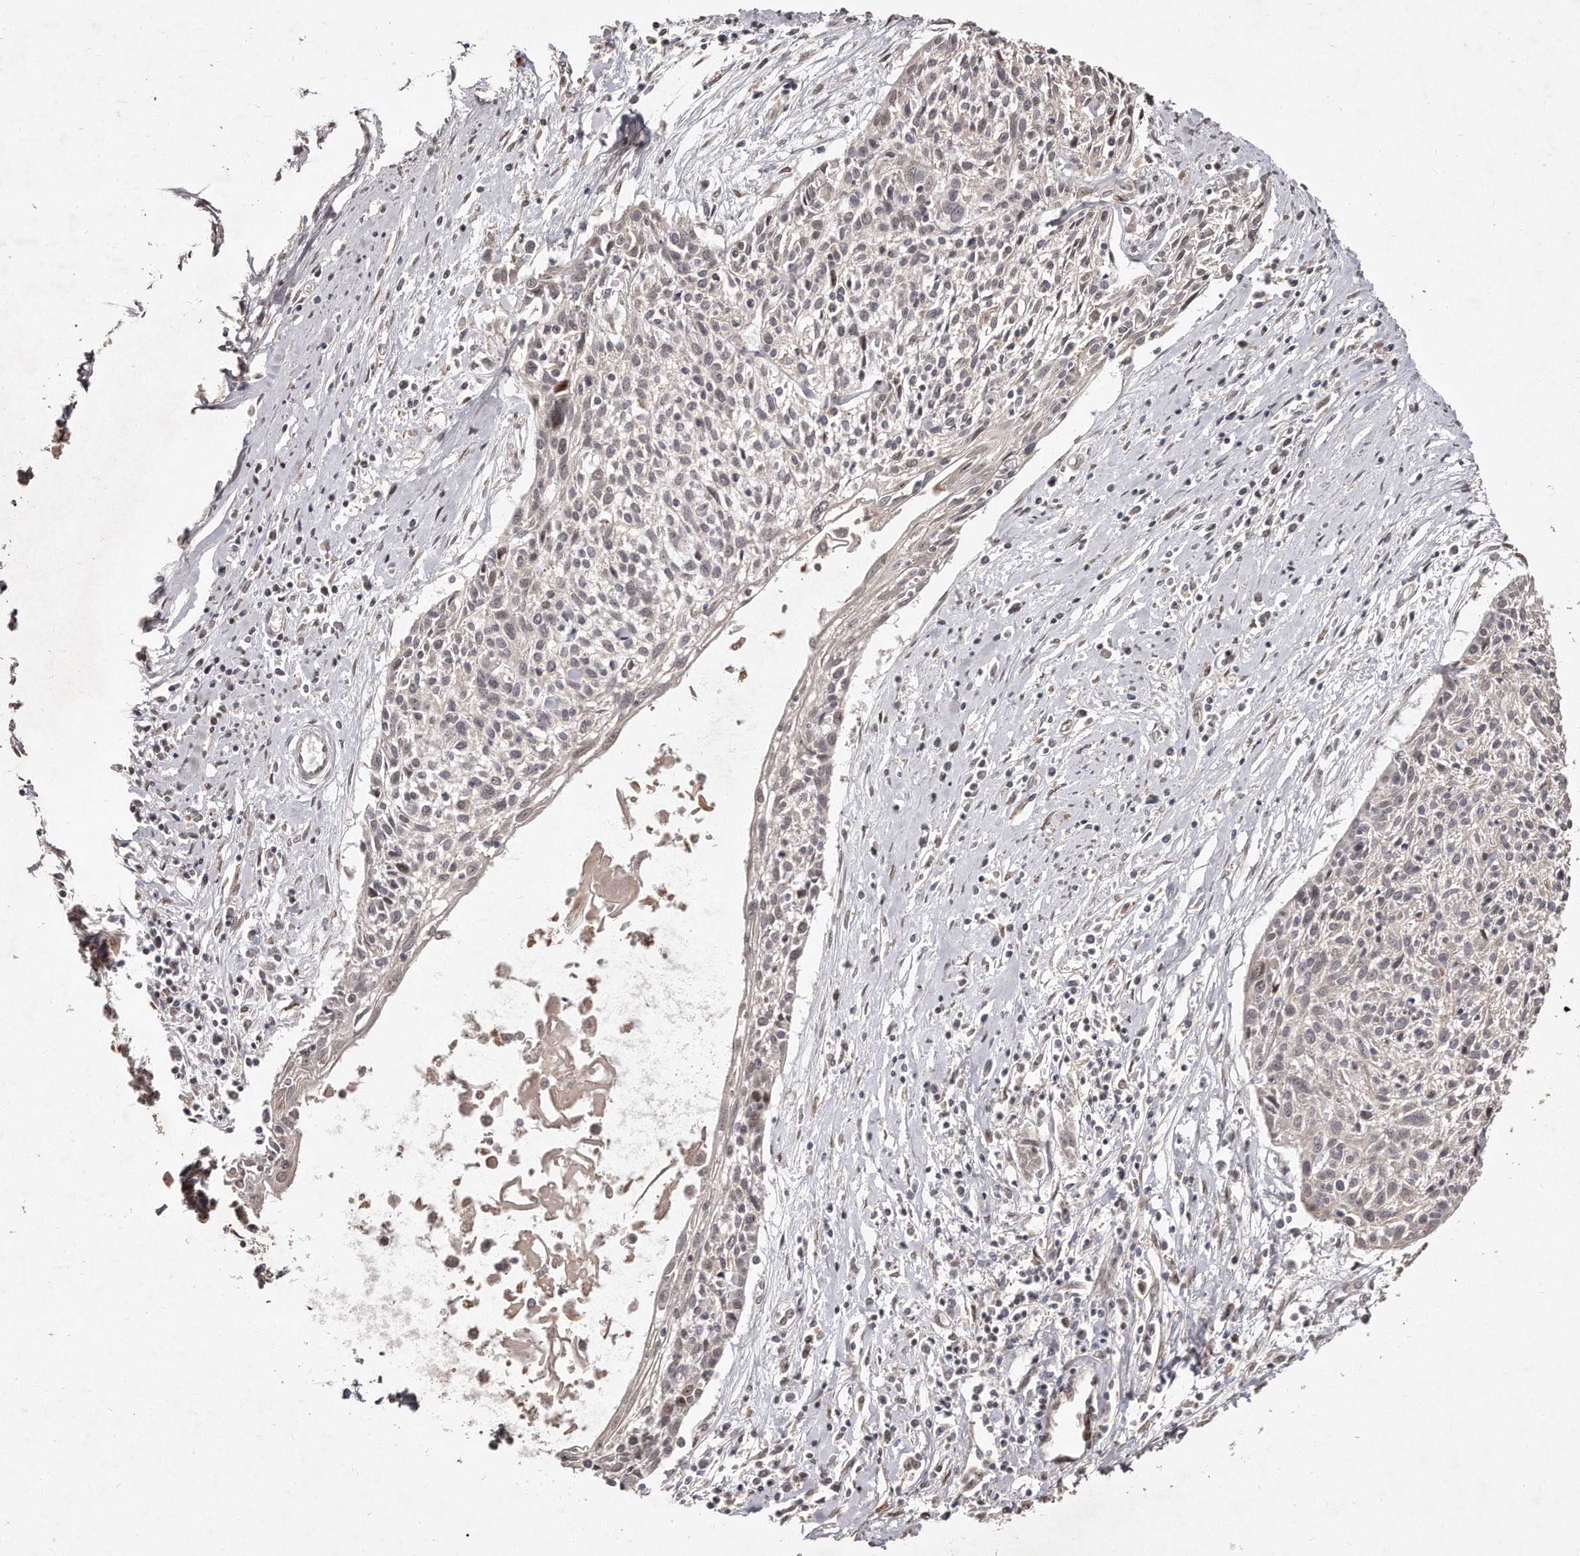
{"staining": {"intensity": "negative", "quantity": "none", "location": "none"}, "tissue": "cervical cancer", "cell_type": "Tumor cells", "image_type": "cancer", "snomed": [{"axis": "morphology", "description": "Squamous cell carcinoma, NOS"}, {"axis": "topography", "description": "Cervix"}], "caption": "An IHC photomicrograph of cervical squamous cell carcinoma is shown. There is no staining in tumor cells of cervical squamous cell carcinoma.", "gene": "HASPIN", "patient": {"sex": "female", "age": 51}}